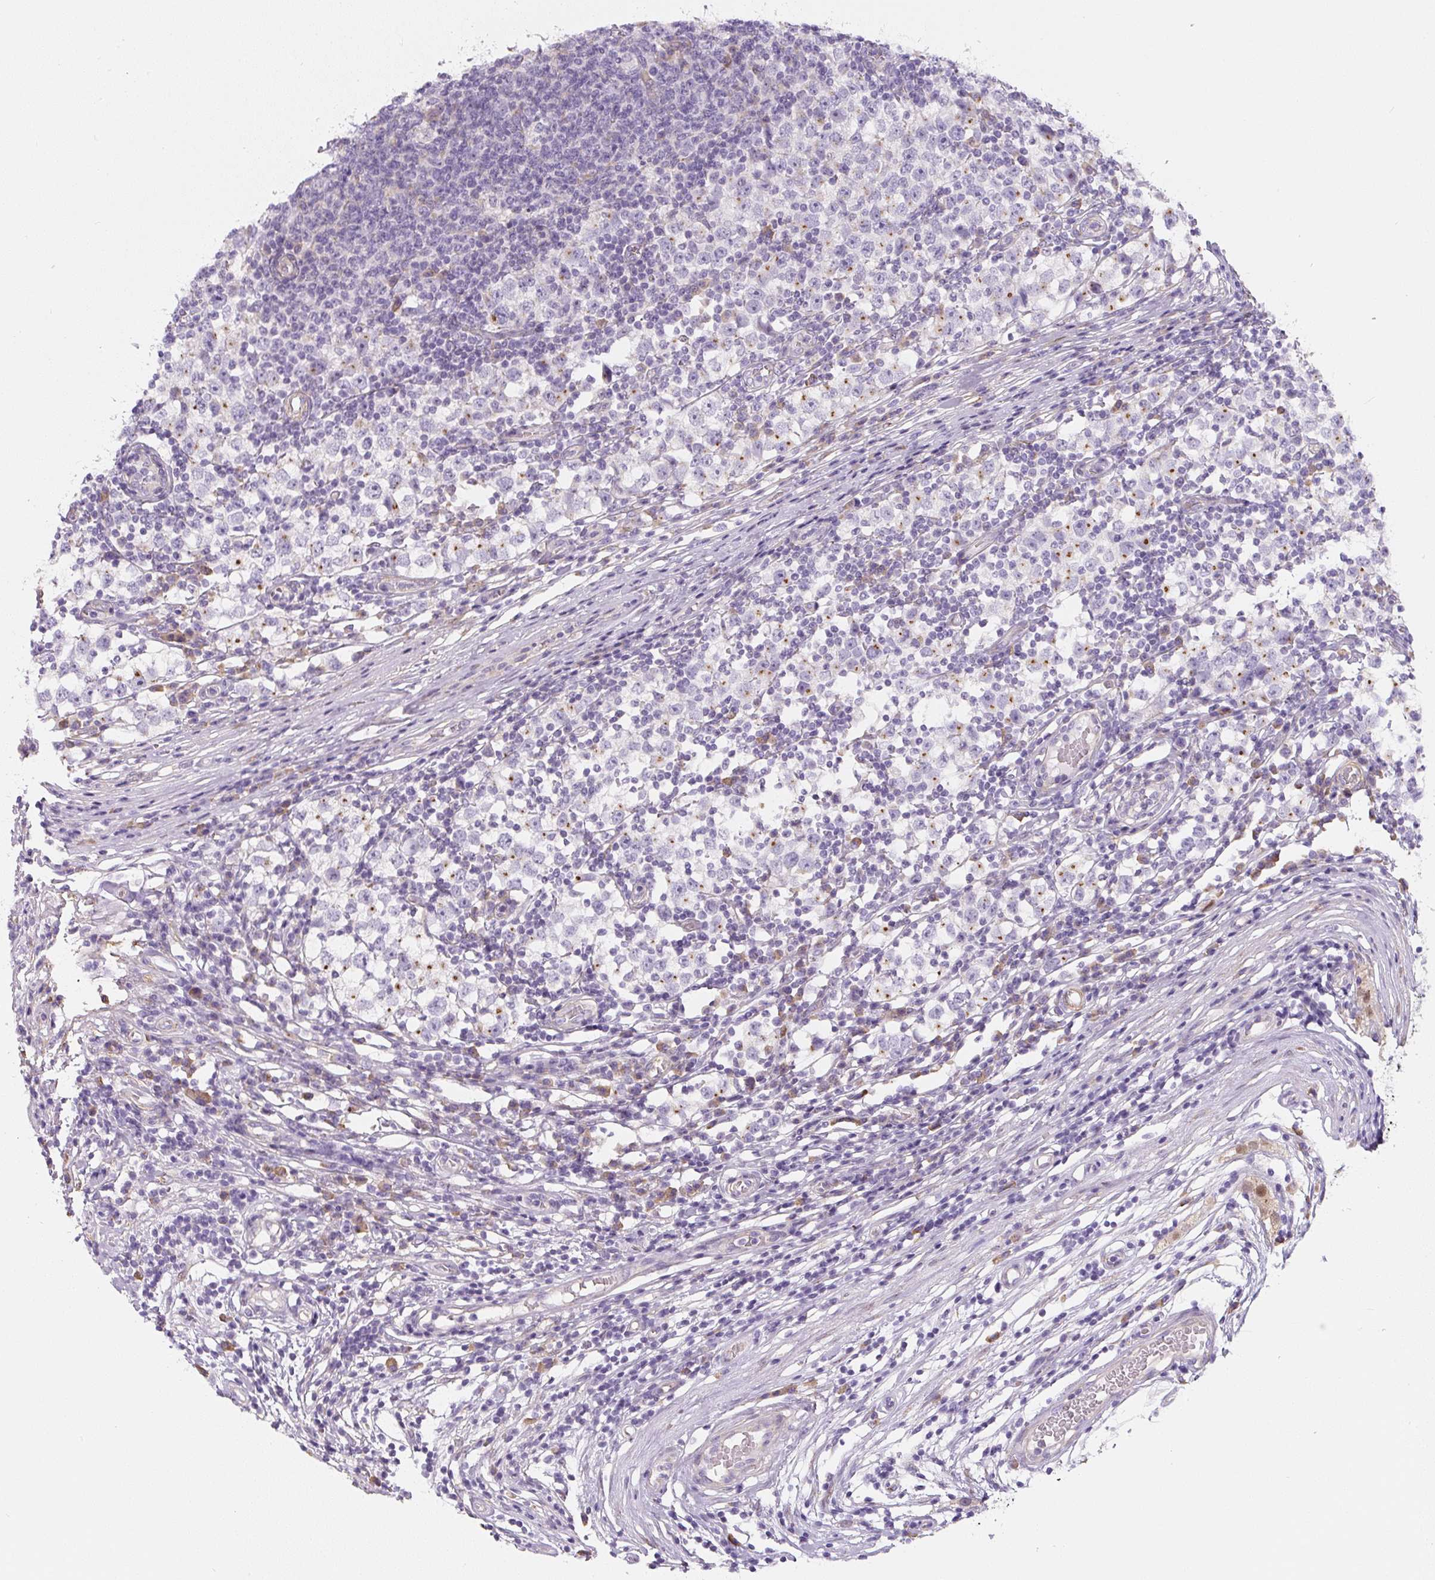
{"staining": {"intensity": "moderate", "quantity": "<25%", "location": "cytoplasmic/membranous"}, "tissue": "testis cancer", "cell_type": "Tumor cells", "image_type": "cancer", "snomed": [{"axis": "morphology", "description": "Seminoma, NOS"}, {"axis": "topography", "description": "Testis"}], "caption": "Immunohistochemical staining of testis cancer shows low levels of moderate cytoplasmic/membranous positivity in approximately <25% of tumor cells.", "gene": "PWWP3B", "patient": {"sex": "male", "age": 65}}